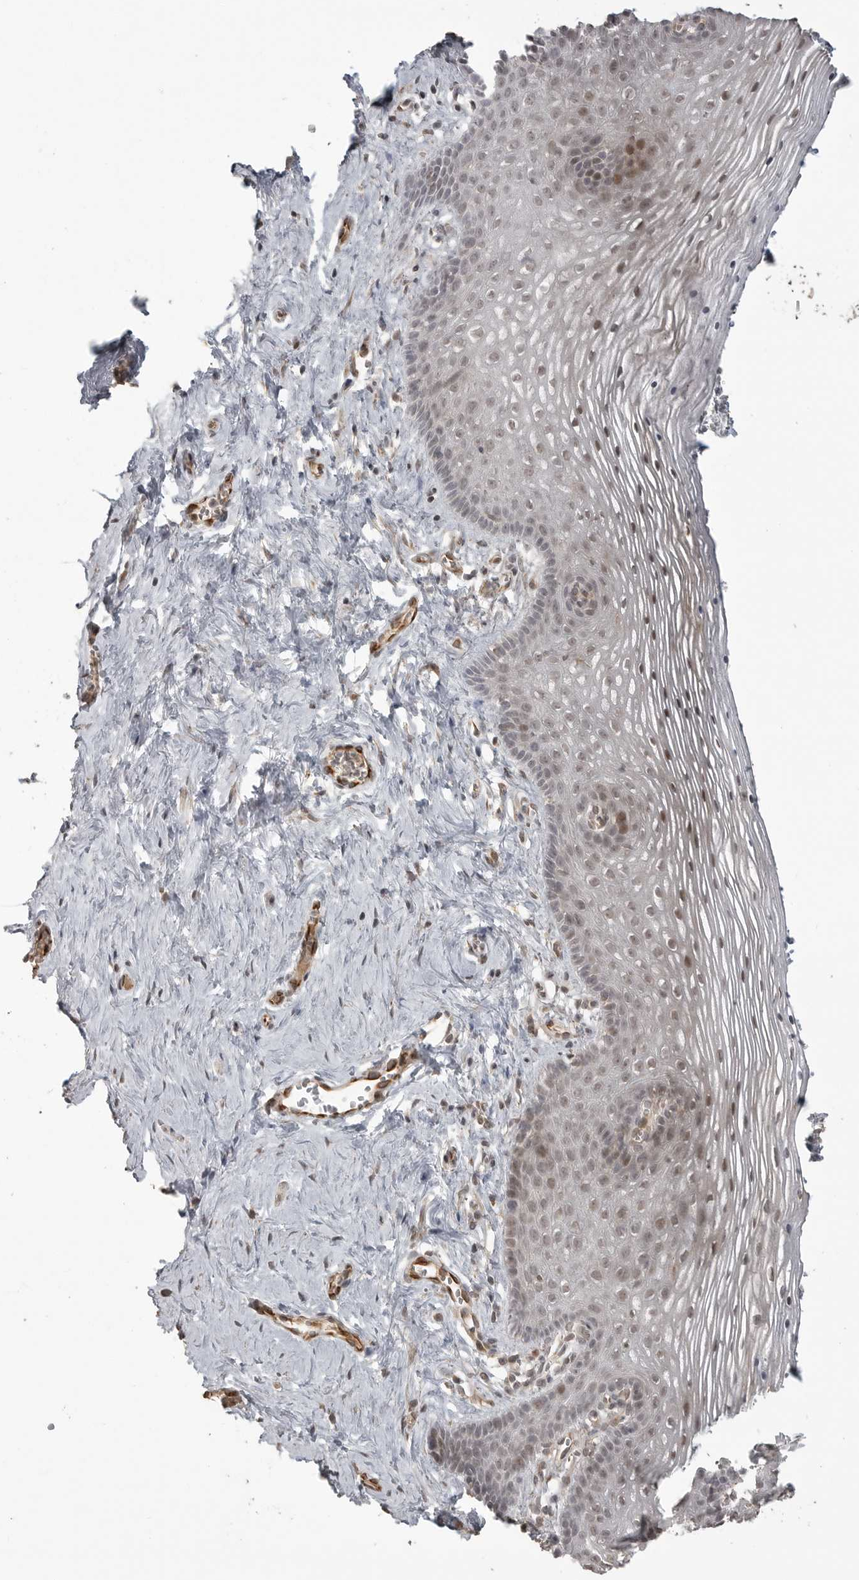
{"staining": {"intensity": "weak", "quantity": "25%-75%", "location": "nuclear"}, "tissue": "vagina", "cell_type": "Squamous epithelial cells", "image_type": "normal", "snomed": [{"axis": "morphology", "description": "Normal tissue, NOS"}, {"axis": "topography", "description": "Vagina"}], "caption": "Weak nuclear expression is appreciated in approximately 25%-75% of squamous epithelial cells in benign vagina. (DAB (3,3'-diaminobenzidine) IHC with brightfield microscopy, high magnification).", "gene": "SMG8", "patient": {"sex": "female", "age": 32}}